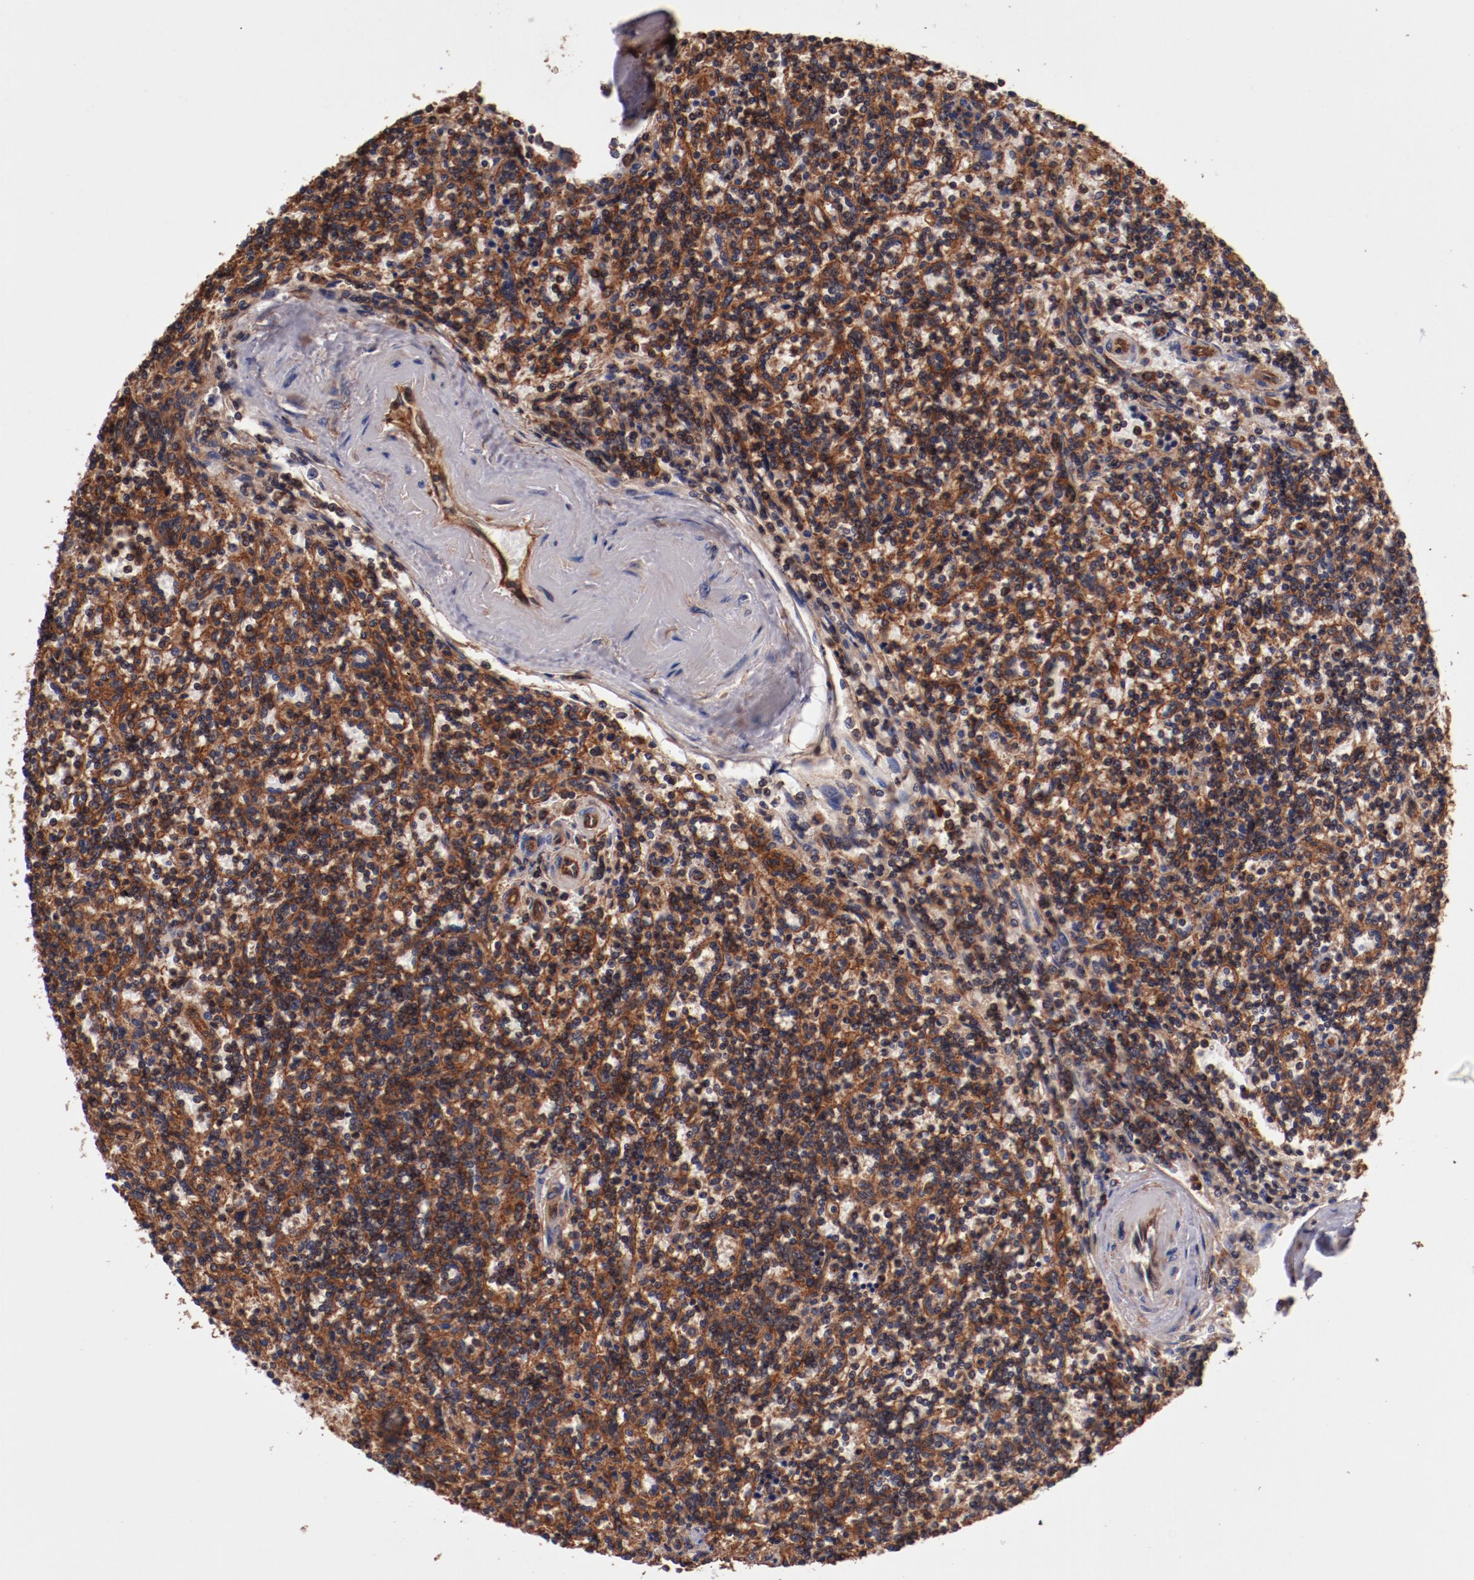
{"staining": {"intensity": "strong", "quantity": ">75%", "location": "cytoplasmic/membranous"}, "tissue": "lymphoma", "cell_type": "Tumor cells", "image_type": "cancer", "snomed": [{"axis": "morphology", "description": "Malignant lymphoma, non-Hodgkin's type, Low grade"}, {"axis": "topography", "description": "Spleen"}], "caption": "This photomicrograph exhibits lymphoma stained with IHC to label a protein in brown. The cytoplasmic/membranous of tumor cells show strong positivity for the protein. Nuclei are counter-stained blue.", "gene": "TMOD3", "patient": {"sex": "male", "age": 73}}